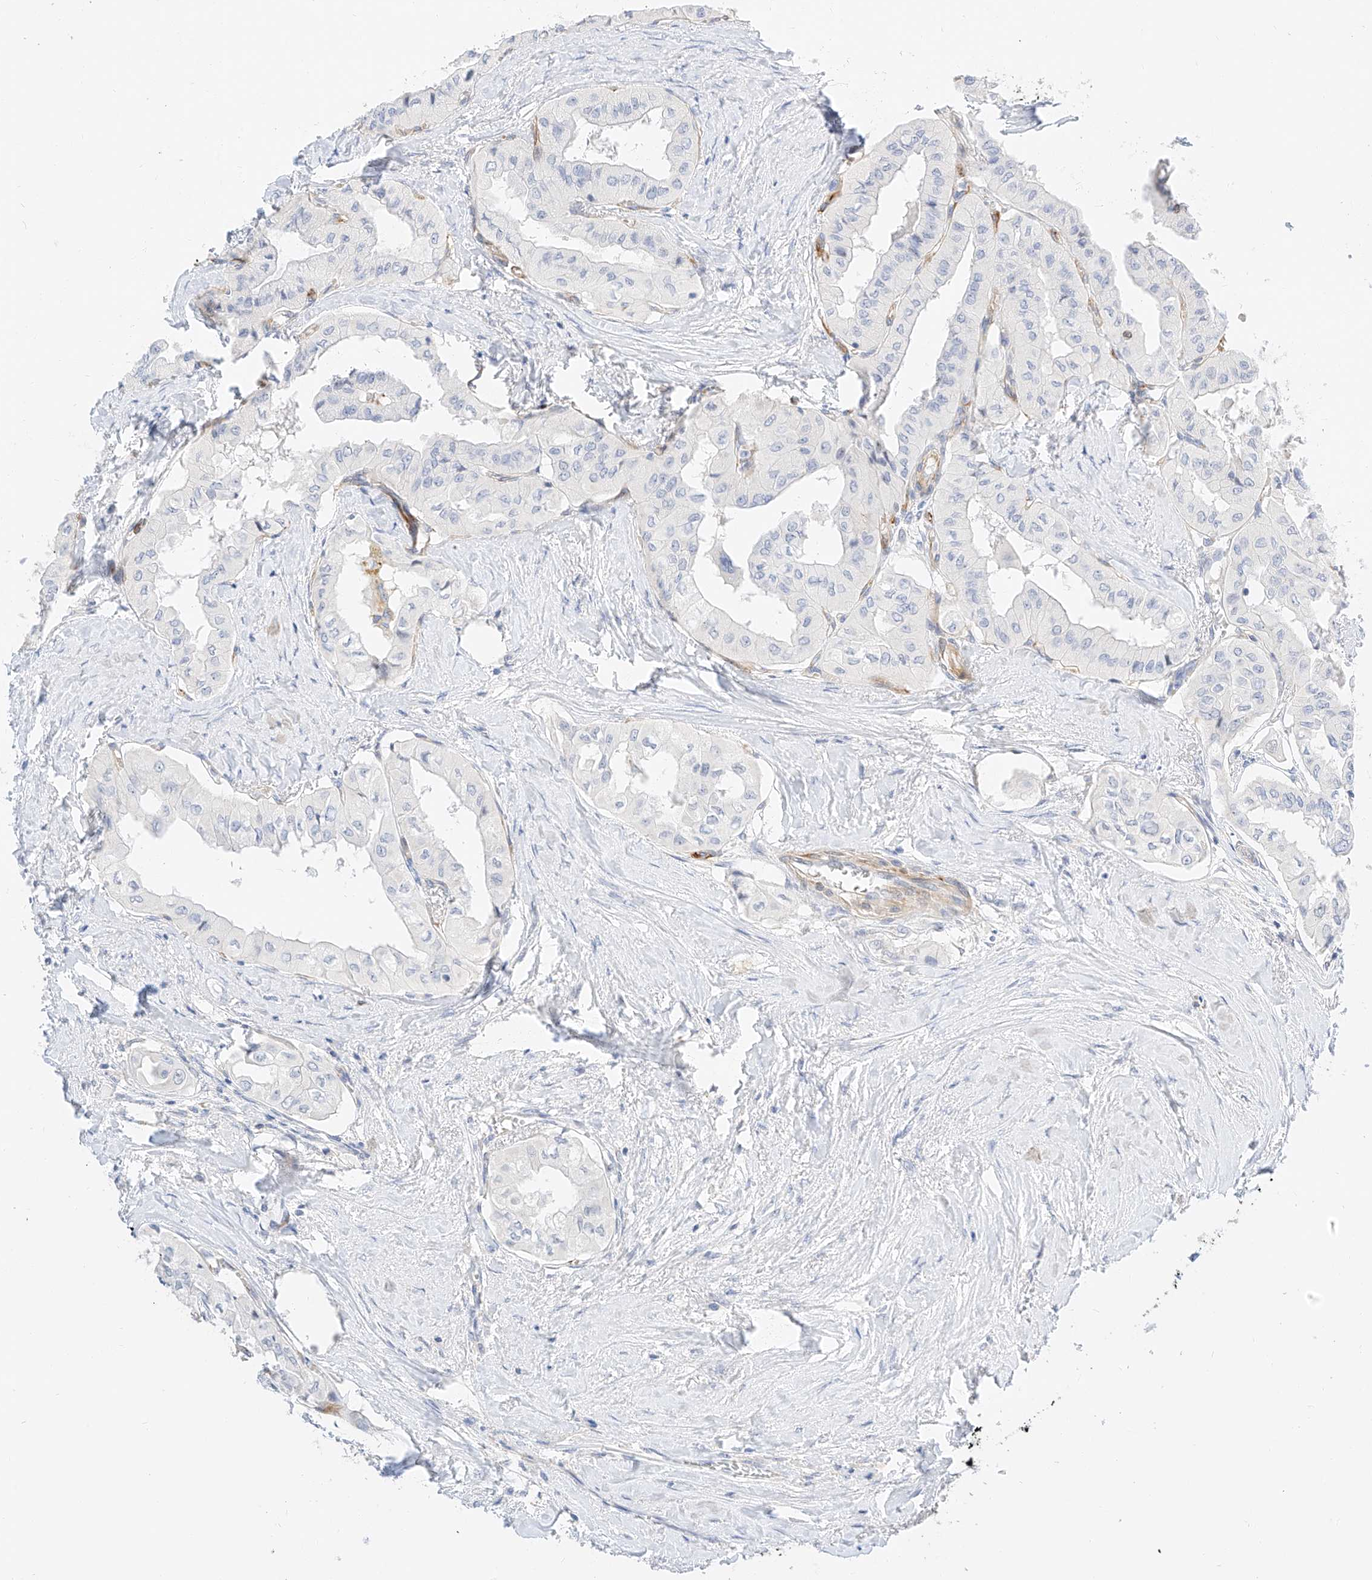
{"staining": {"intensity": "negative", "quantity": "none", "location": "none"}, "tissue": "thyroid cancer", "cell_type": "Tumor cells", "image_type": "cancer", "snomed": [{"axis": "morphology", "description": "Papillary adenocarcinoma, NOS"}, {"axis": "topography", "description": "Thyroid gland"}], "caption": "Protein analysis of papillary adenocarcinoma (thyroid) displays no significant positivity in tumor cells.", "gene": "CDCP2", "patient": {"sex": "female", "age": 59}}